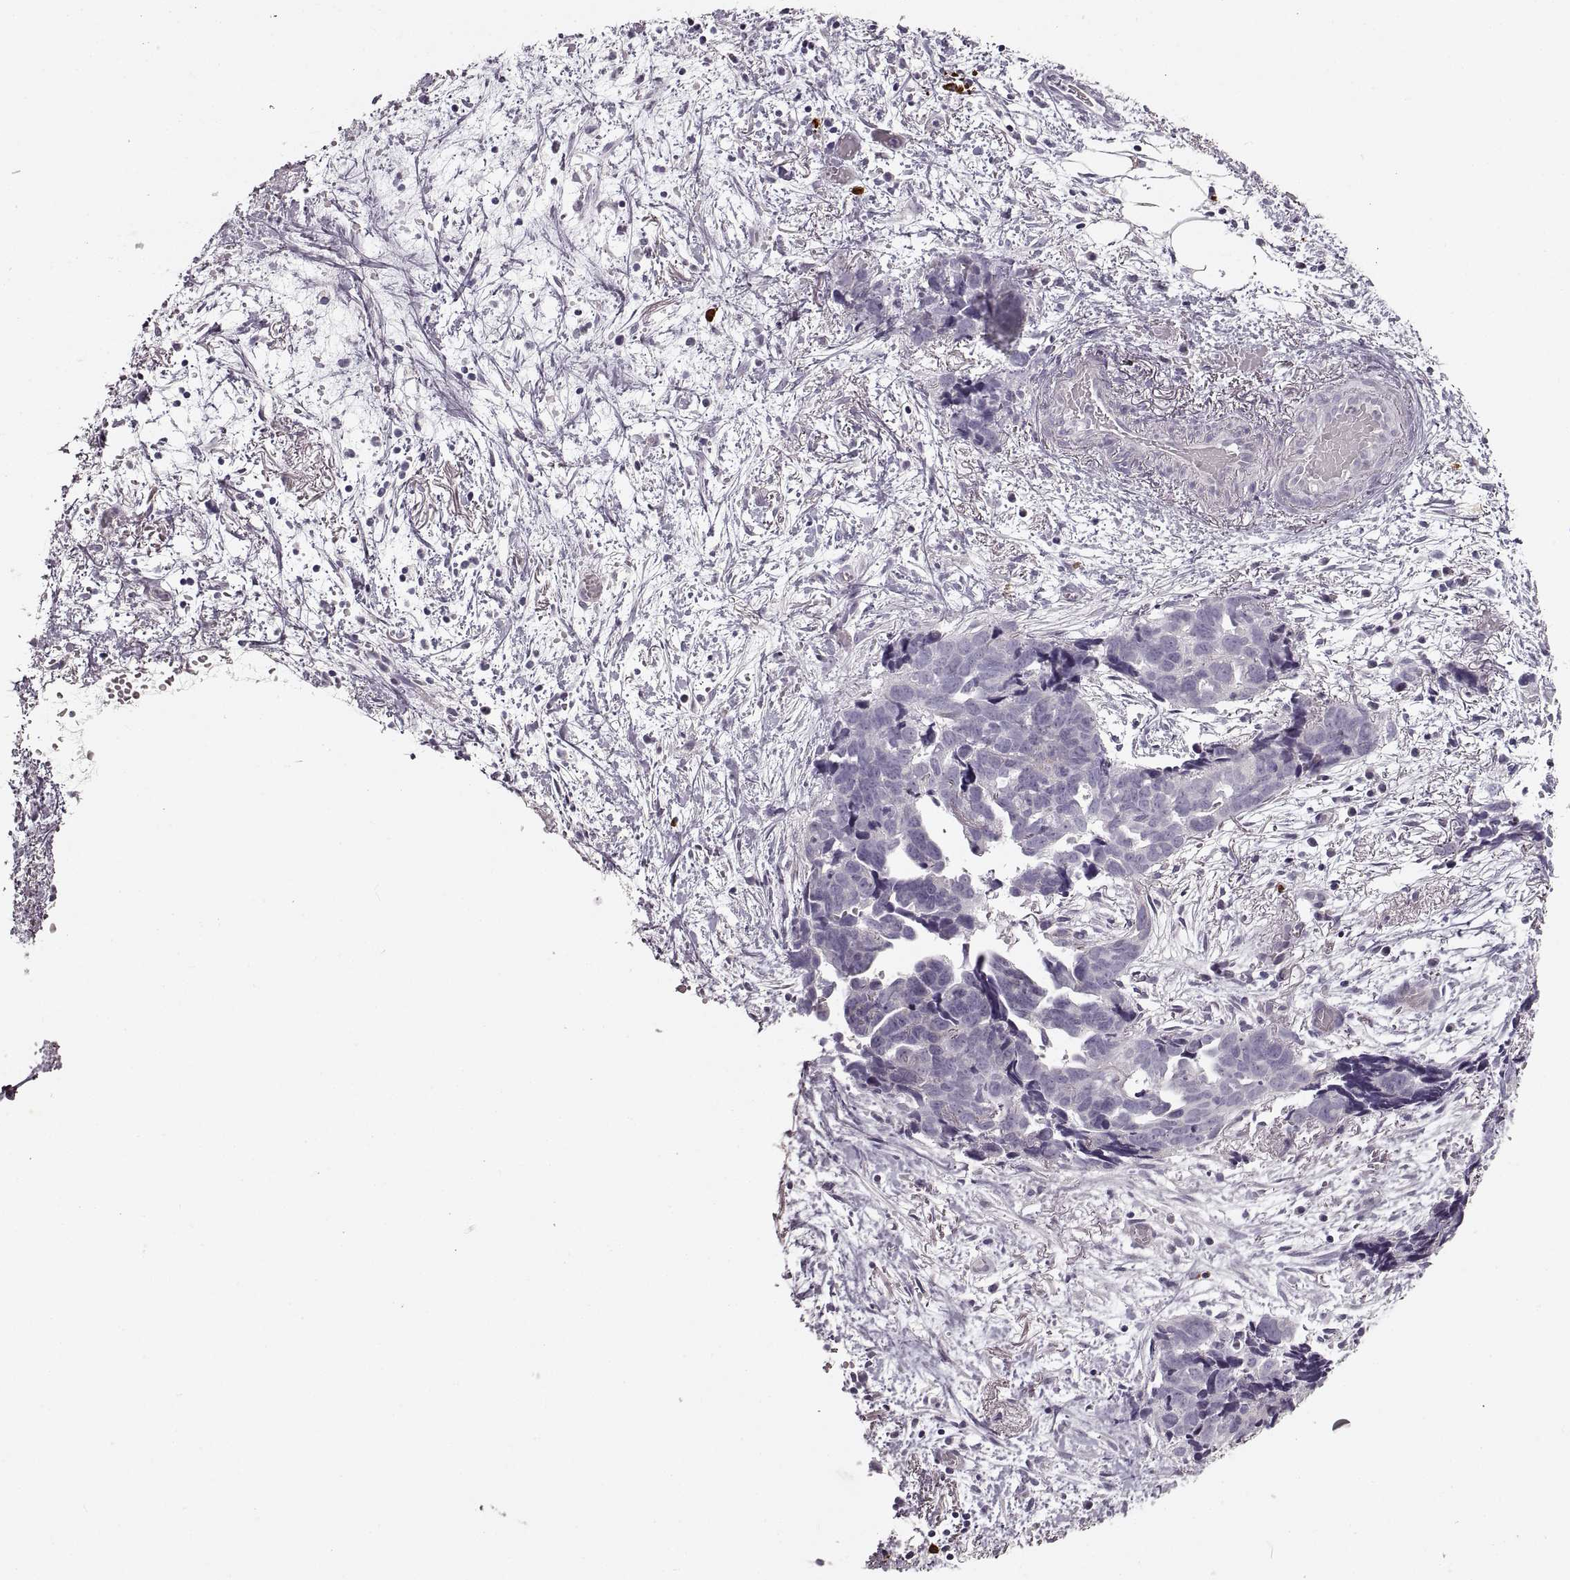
{"staining": {"intensity": "negative", "quantity": "none", "location": "none"}, "tissue": "ovarian cancer", "cell_type": "Tumor cells", "image_type": "cancer", "snomed": [{"axis": "morphology", "description": "Cystadenocarcinoma, serous, NOS"}, {"axis": "topography", "description": "Ovary"}], "caption": "Histopathology image shows no significant protein expression in tumor cells of ovarian serous cystadenocarcinoma. Brightfield microscopy of immunohistochemistry (IHC) stained with DAB (3,3'-diaminobenzidine) (brown) and hematoxylin (blue), captured at high magnification.", "gene": "CNTN1", "patient": {"sex": "female", "age": 69}}